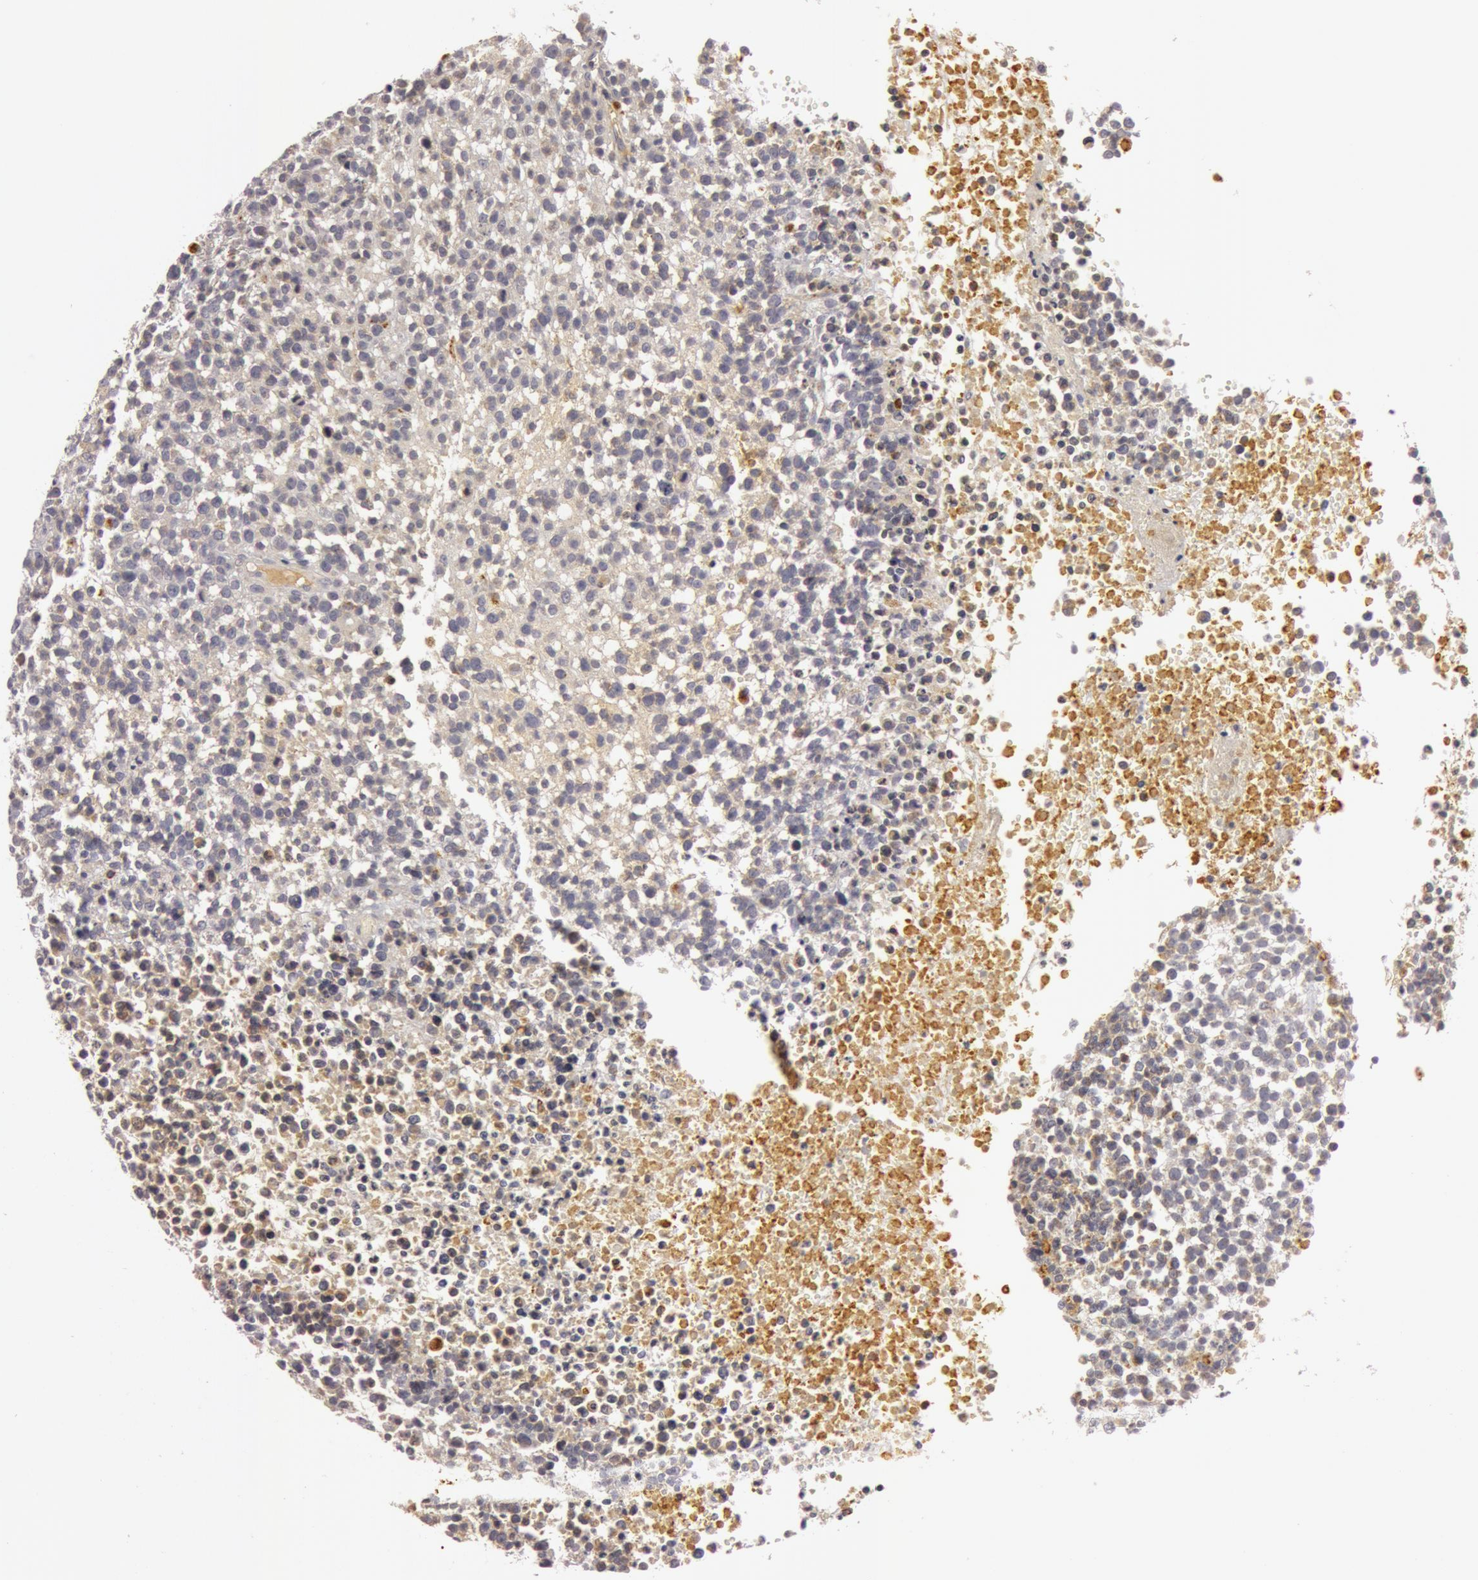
{"staining": {"intensity": "weak", "quantity": ">75%", "location": "cytoplasmic/membranous"}, "tissue": "glioma", "cell_type": "Tumor cells", "image_type": "cancer", "snomed": [{"axis": "morphology", "description": "Glioma, malignant, High grade"}, {"axis": "topography", "description": "Brain"}], "caption": "This is an image of immunohistochemistry (IHC) staining of glioma, which shows weak expression in the cytoplasmic/membranous of tumor cells.", "gene": "C7", "patient": {"sex": "male", "age": 66}}